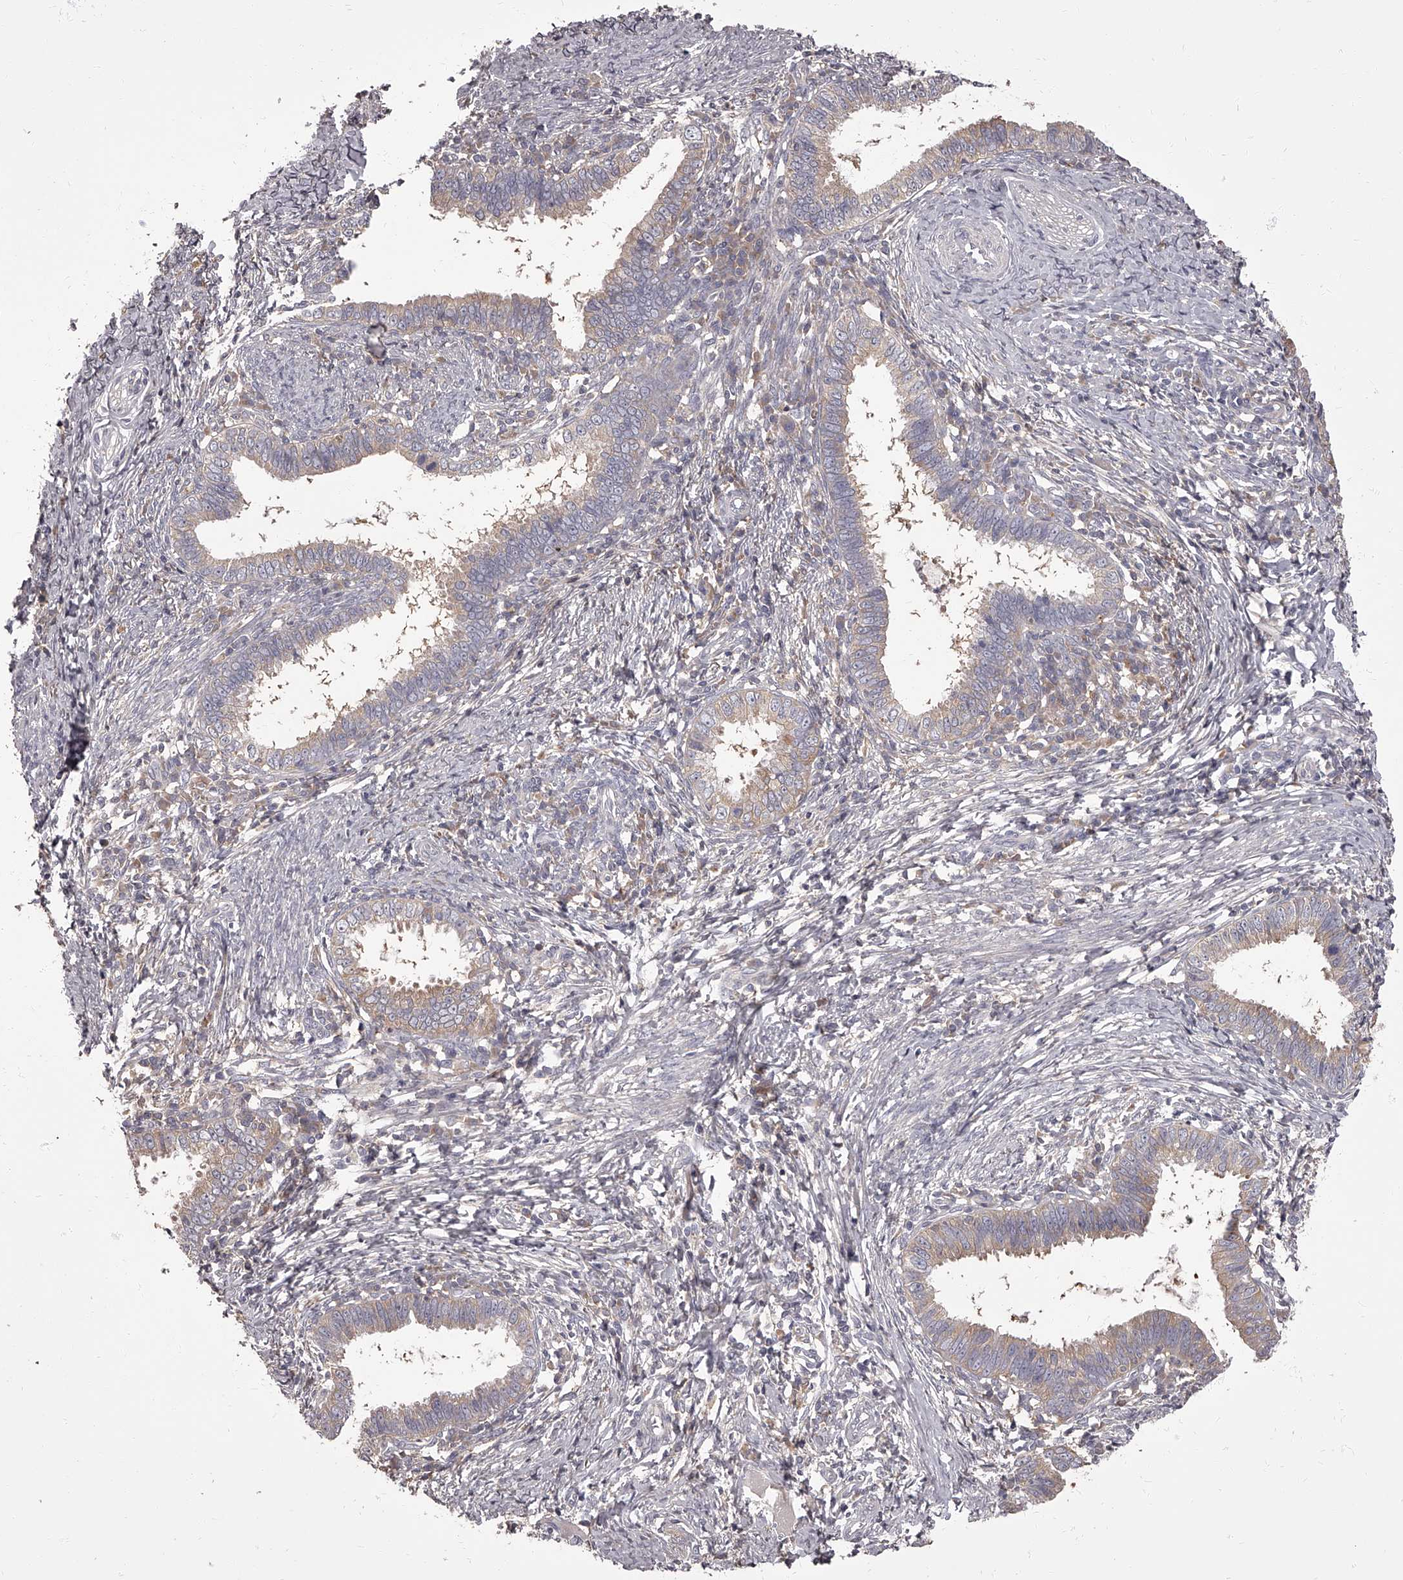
{"staining": {"intensity": "weak", "quantity": "<25%", "location": "cytoplasmic/membranous"}, "tissue": "cervical cancer", "cell_type": "Tumor cells", "image_type": "cancer", "snomed": [{"axis": "morphology", "description": "Adenocarcinoma, NOS"}, {"axis": "topography", "description": "Cervix"}], "caption": "Photomicrograph shows no protein staining in tumor cells of cervical cancer tissue.", "gene": "APEH", "patient": {"sex": "female", "age": 36}}